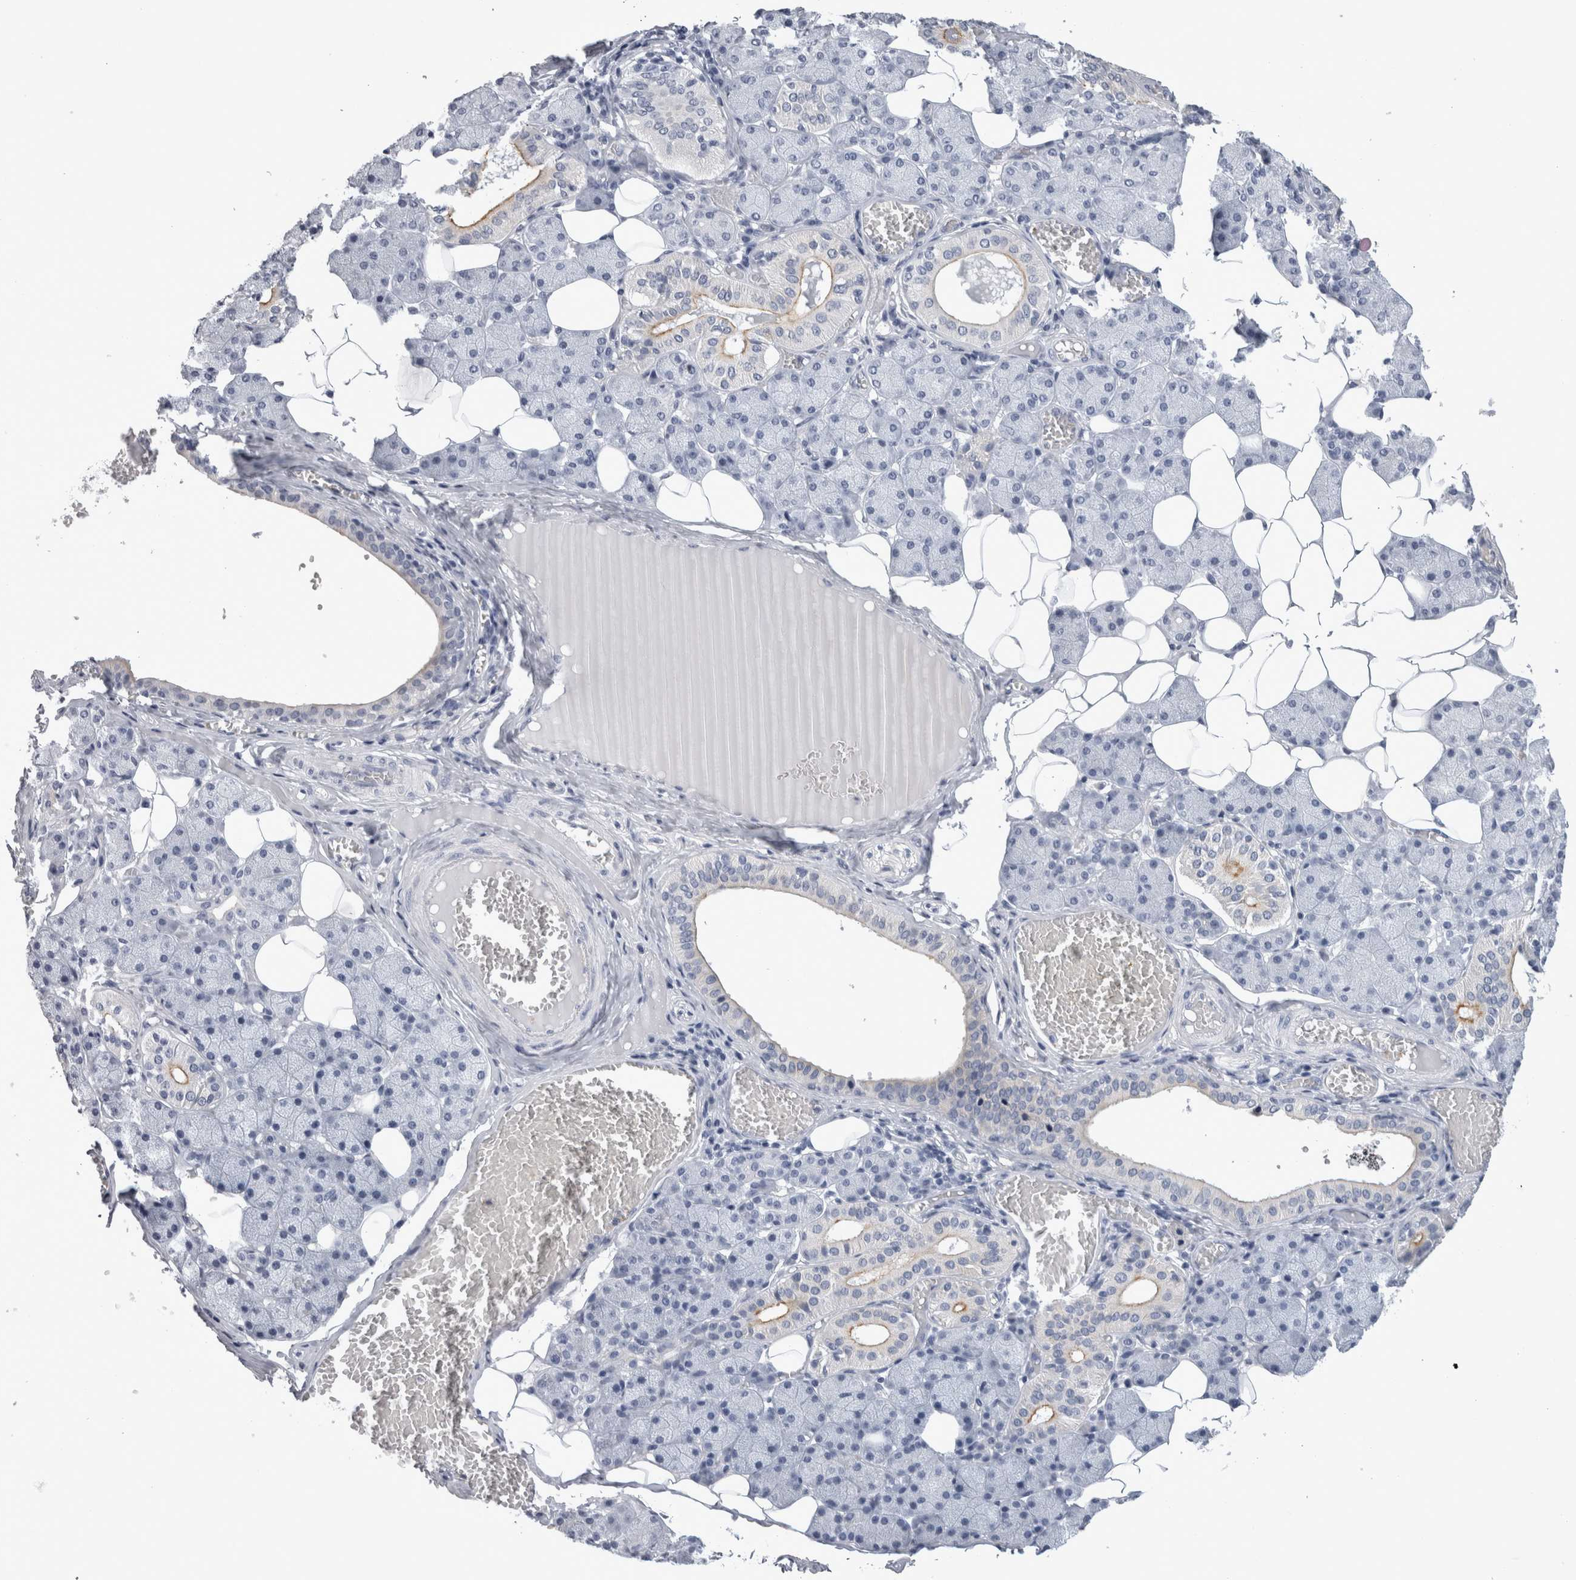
{"staining": {"intensity": "negative", "quantity": "none", "location": "none"}, "tissue": "salivary gland", "cell_type": "Glandular cells", "image_type": "normal", "snomed": [{"axis": "morphology", "description": "Normal tissue, NOS"}, {"axis": "topography", "description": "Salivary gland"}], "caption": "This is an immunohistochemistry image of normal salivary gland. There is no positivity in glandular cells.", "gene": "ALDH8A1", "patient": {"sex": "female", "age": 33}}